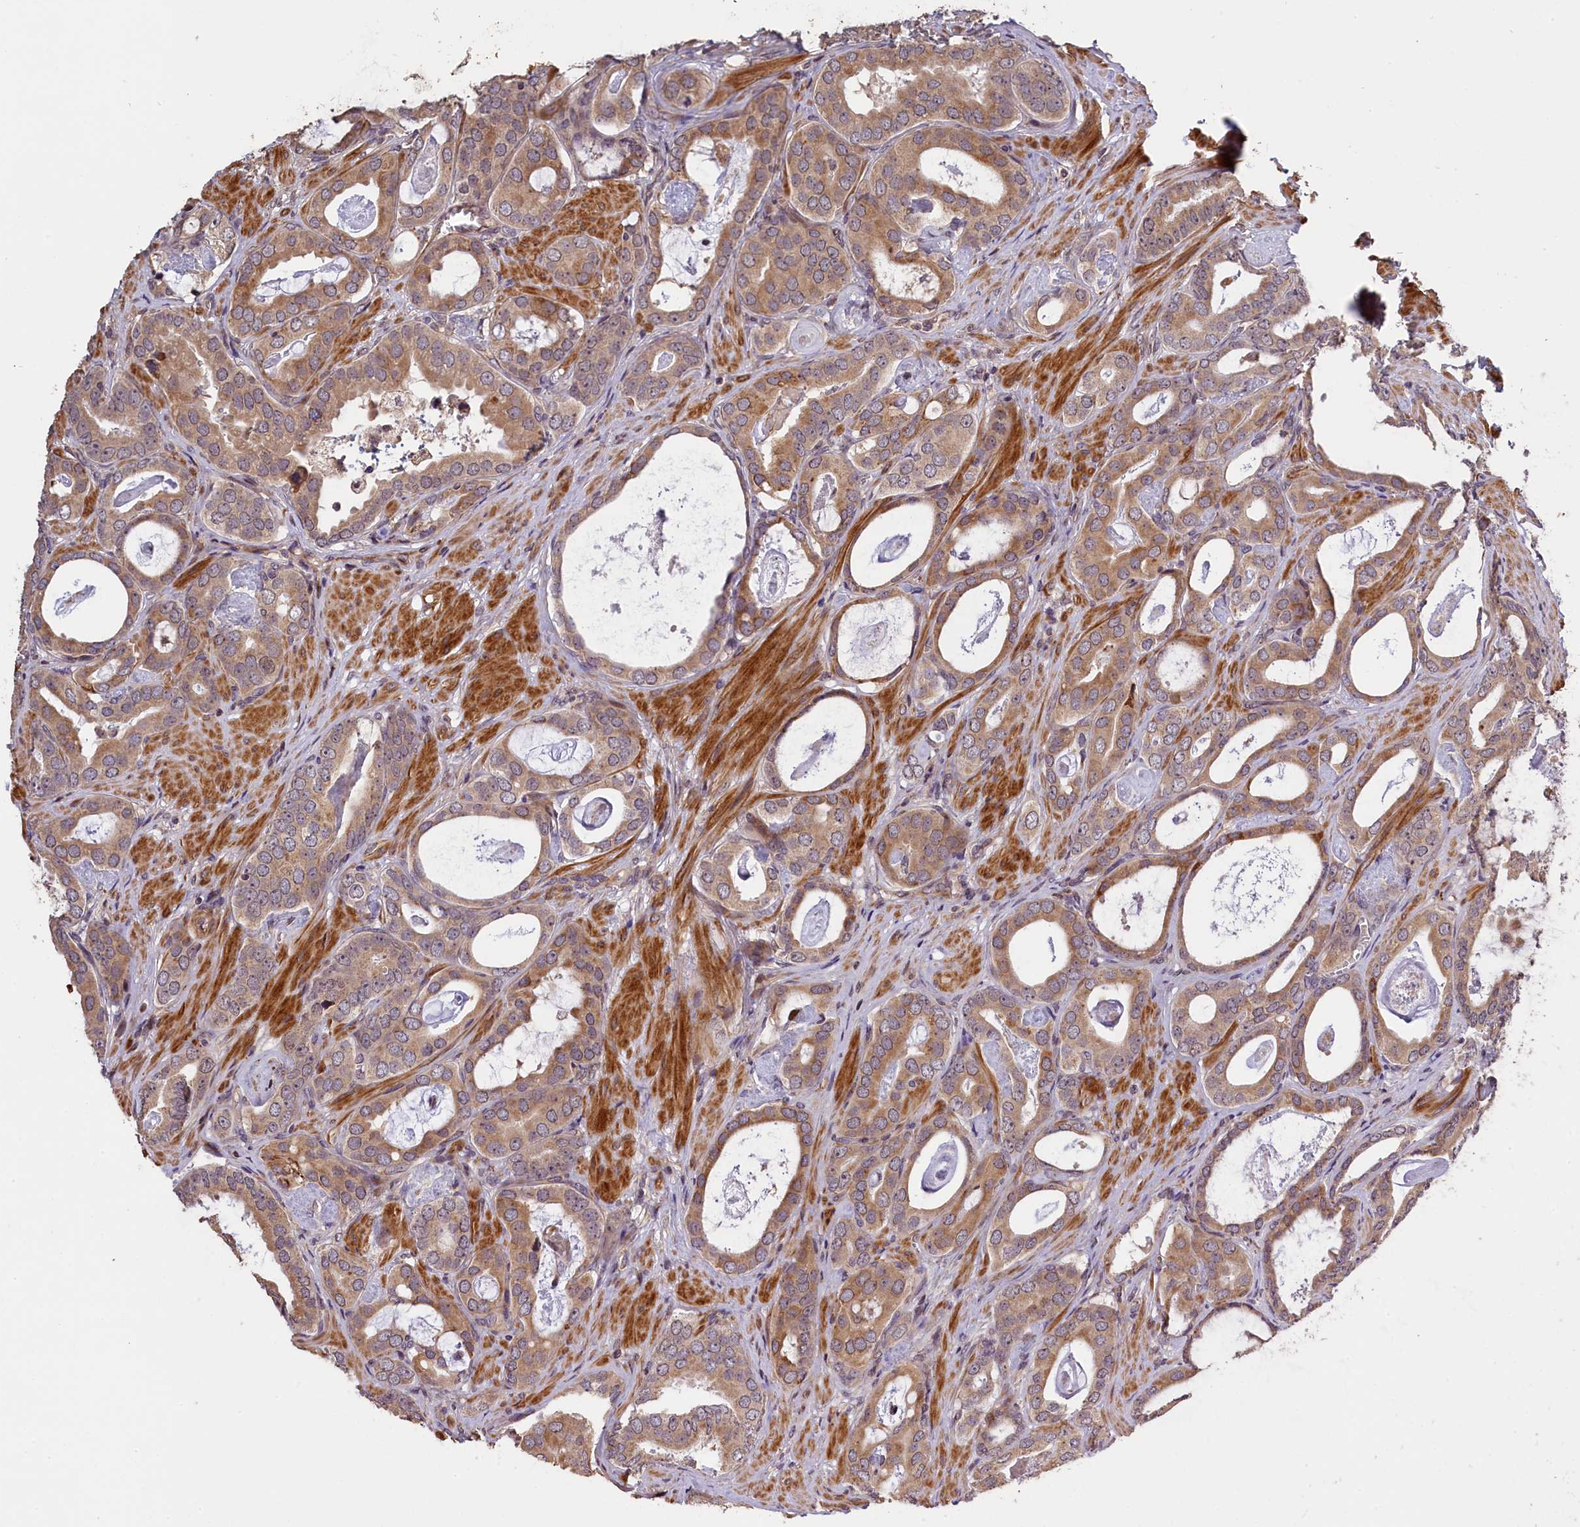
{"staining": {"intensity": "moderate", "quantity": ">75%", "location": "cytoplasmic/membranous"}, "tissue": "prostate cancer", "cell_type": "Tumor cells", "image_type": "cancer", "snomed": [{"axis": "morphology", "description": "Adenocarcinoma, Low grade"}, {"axis": "topography", "description": "Prostate"}], "caption": "Tumor cells exhibit moderate cytoplasmic/membranous staining in about >75% of cells in low-grade adenocarcinoma (prostate).", "gene": "DNAJB9", "patient": {"sex": "male", "age": 71}}